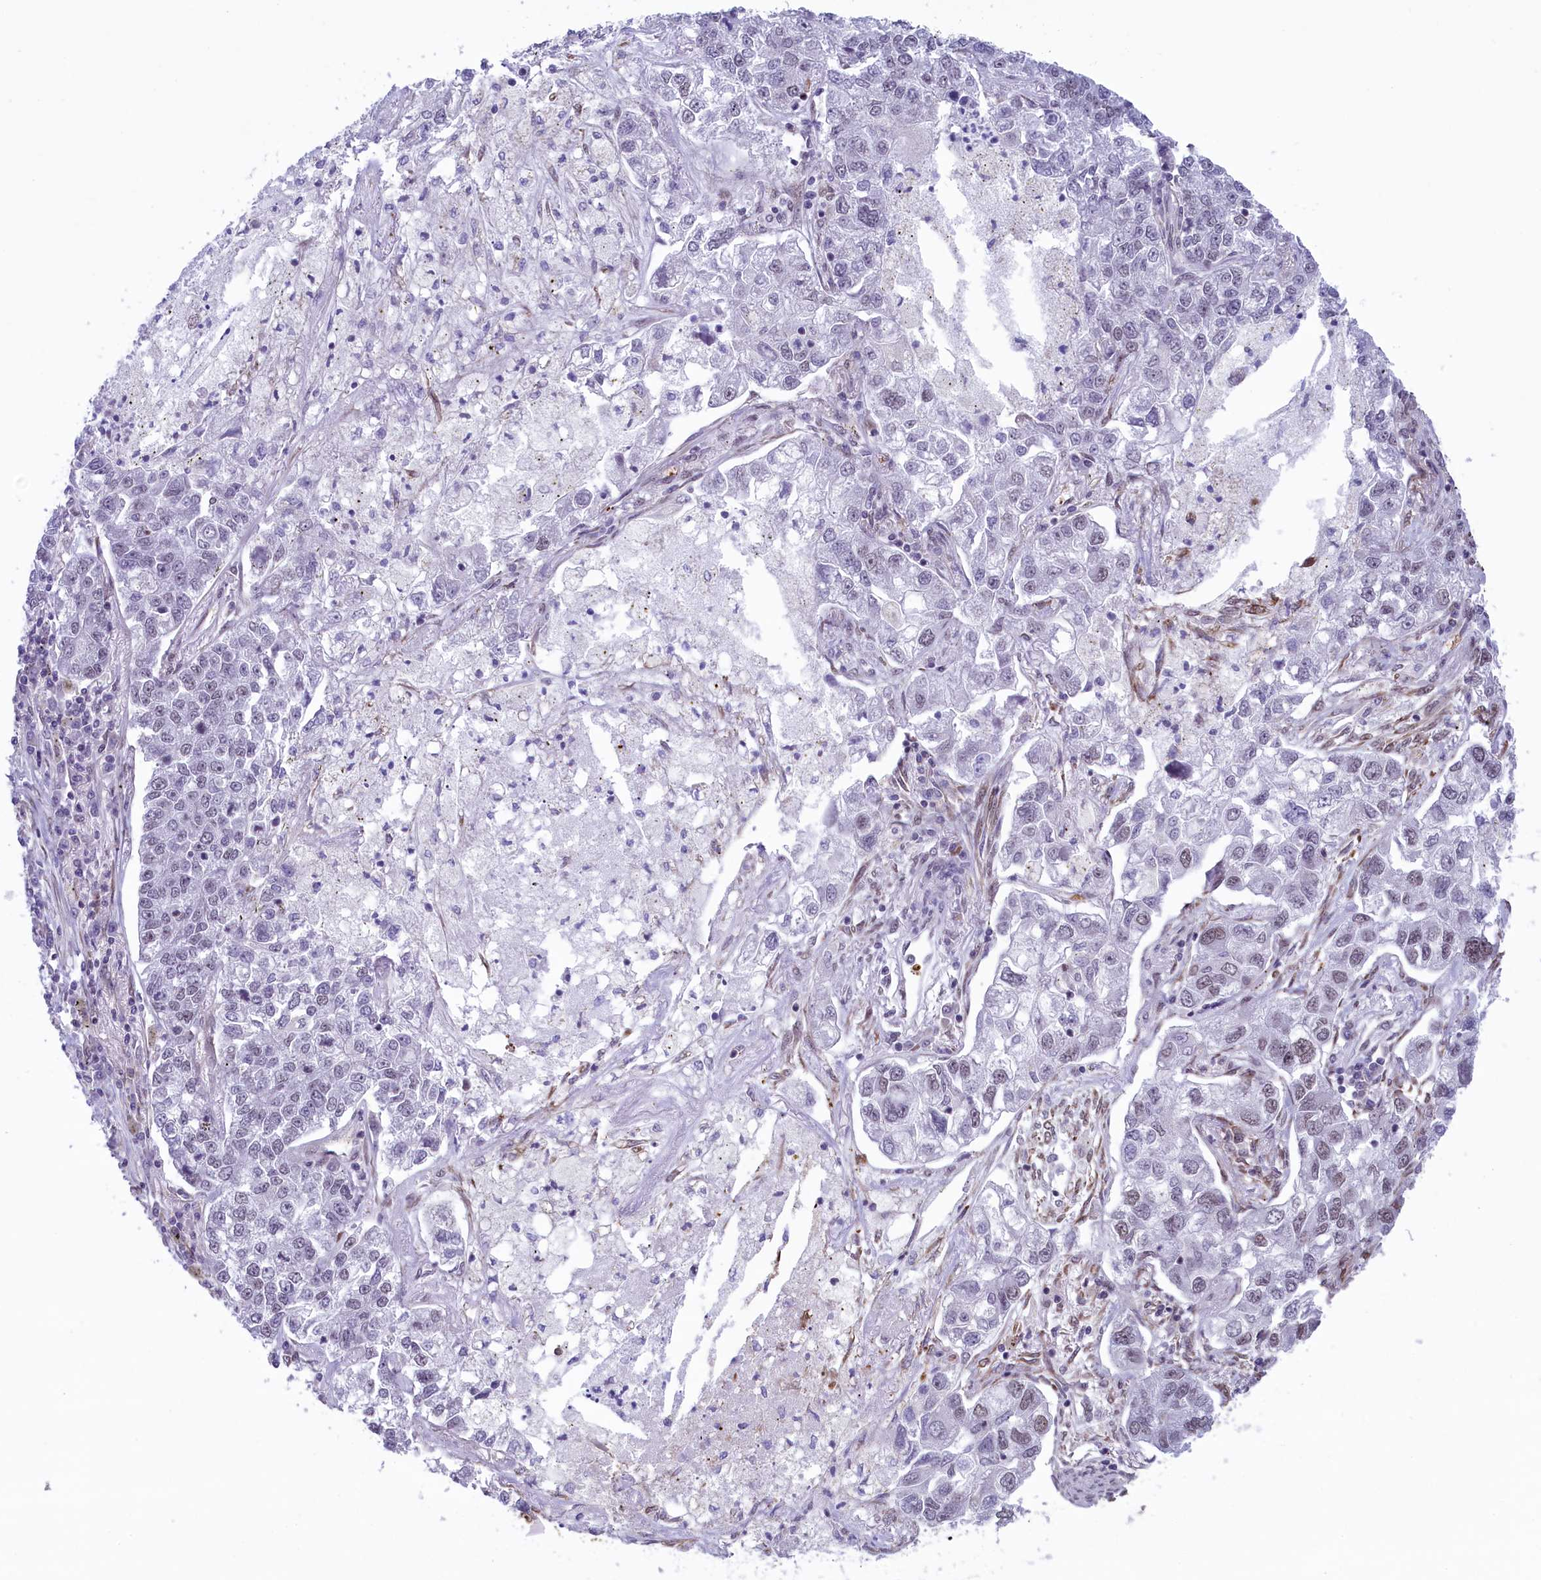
{"staining": {"intensity": "weak", "quantity": "<25%", "location": "nuclear"}, "tissue": "lung cancer", "cell_type": "Tumor cells", "image_type": "cancer", "snomed": [{"axis": "morphology", "description": "Adenocarcinoma, NOS"}, {"axis": "topography", "description": "Lung"}], "caption": "The photomicrograph shows no significant positivity in tumor cells of lung adenocarcinoma.", "gene": "MPHOSPH8", "patient": {"sex": "male", "age": 49}}